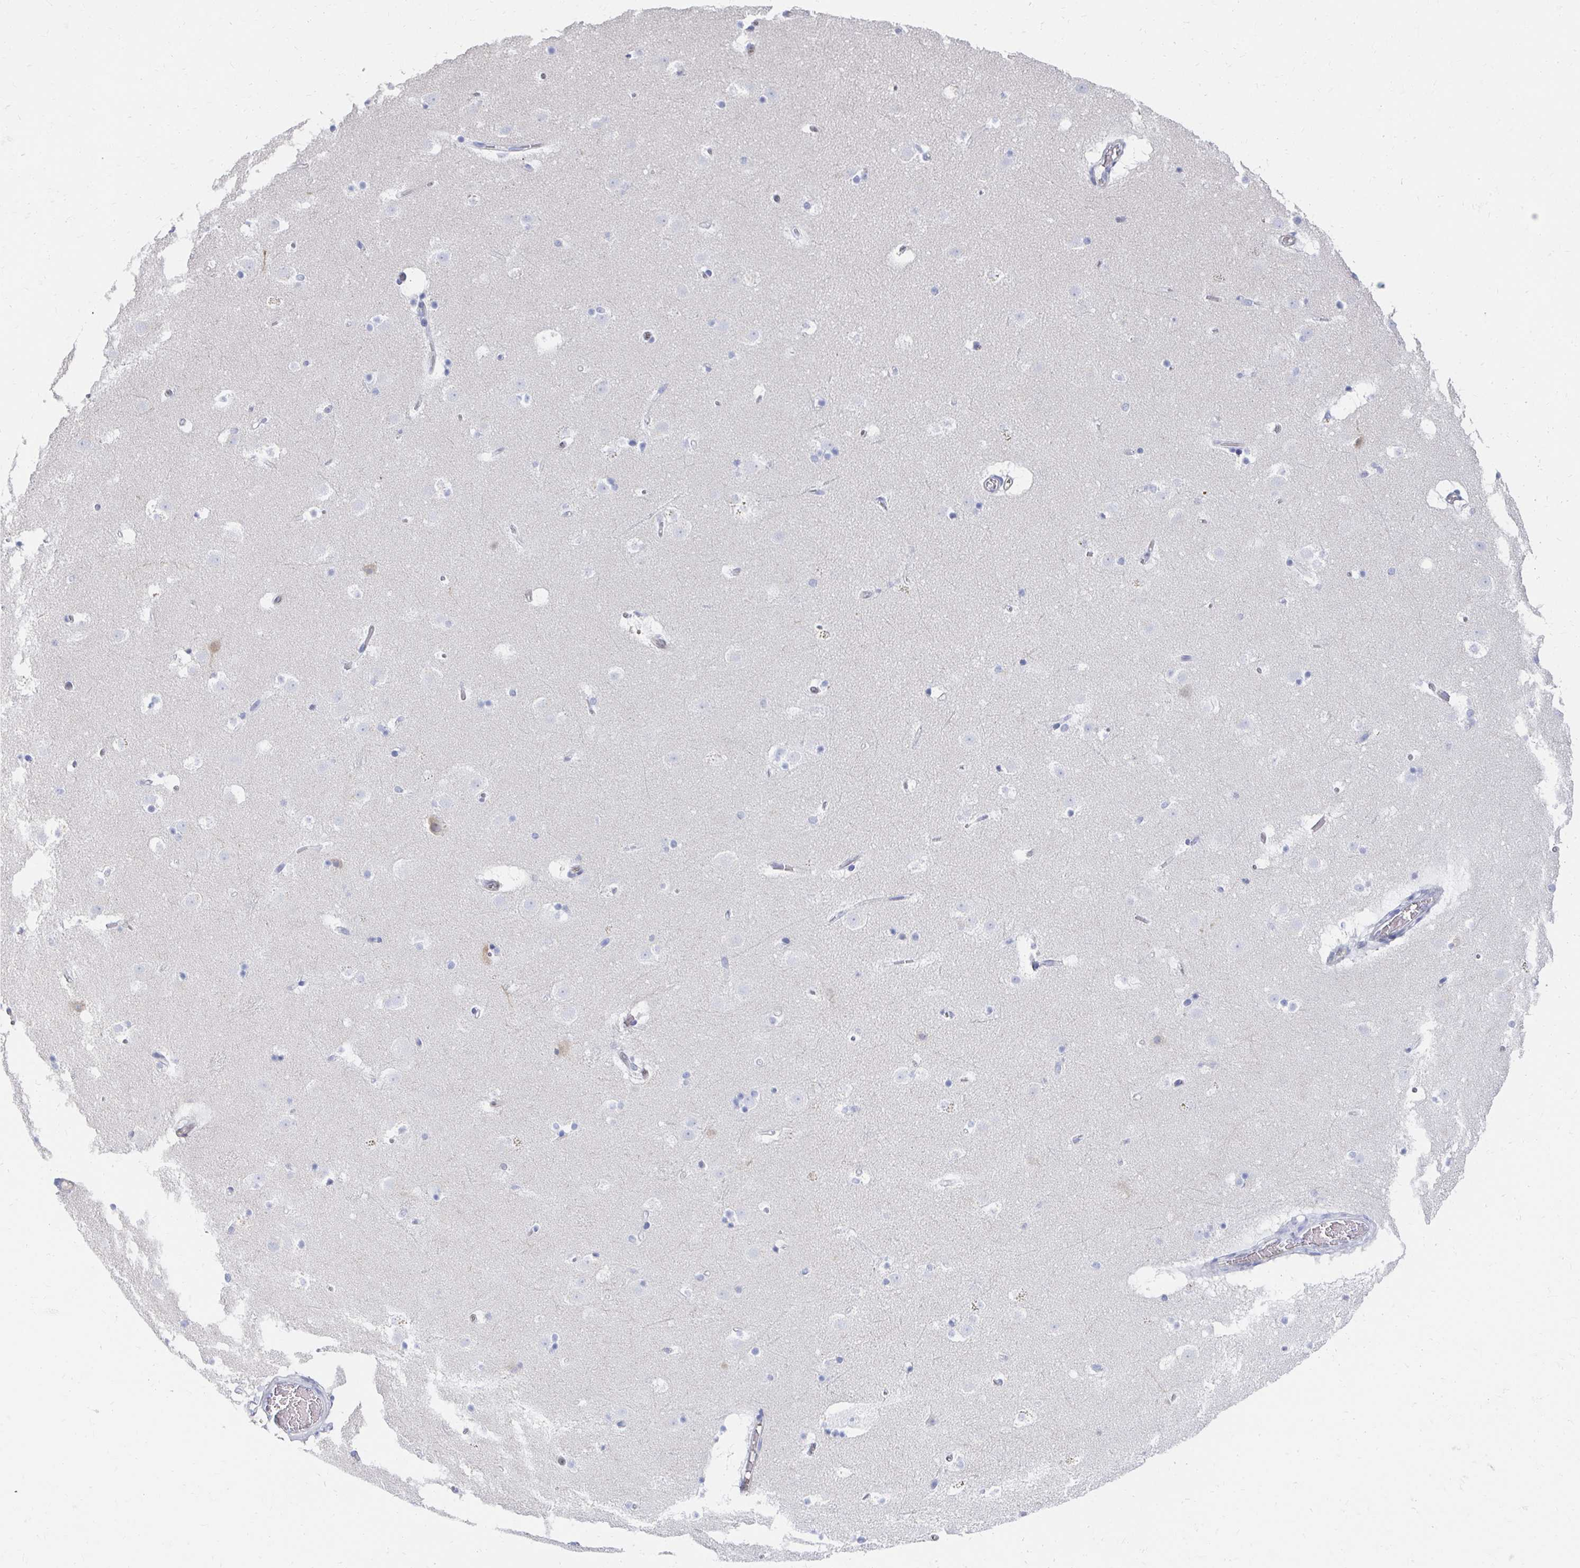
{"staining": {"intensity": "negative", "quantity": "none", "location": "none"}, "tissue": "caudate", "cell_type": "Glial cells", "image_type": "normal", "snomed": [{"axis": "morphology", "description": "Normal tissue, NOS"}, {"axis": "topography", "description": "Lateral ventricle wall"}], "caption": "Protein analysis of unremarkable caudate demonstrates no significant staining in glial cells.", "gene": "CLIC3", "patient": {"sex": "male", "age": 37}}